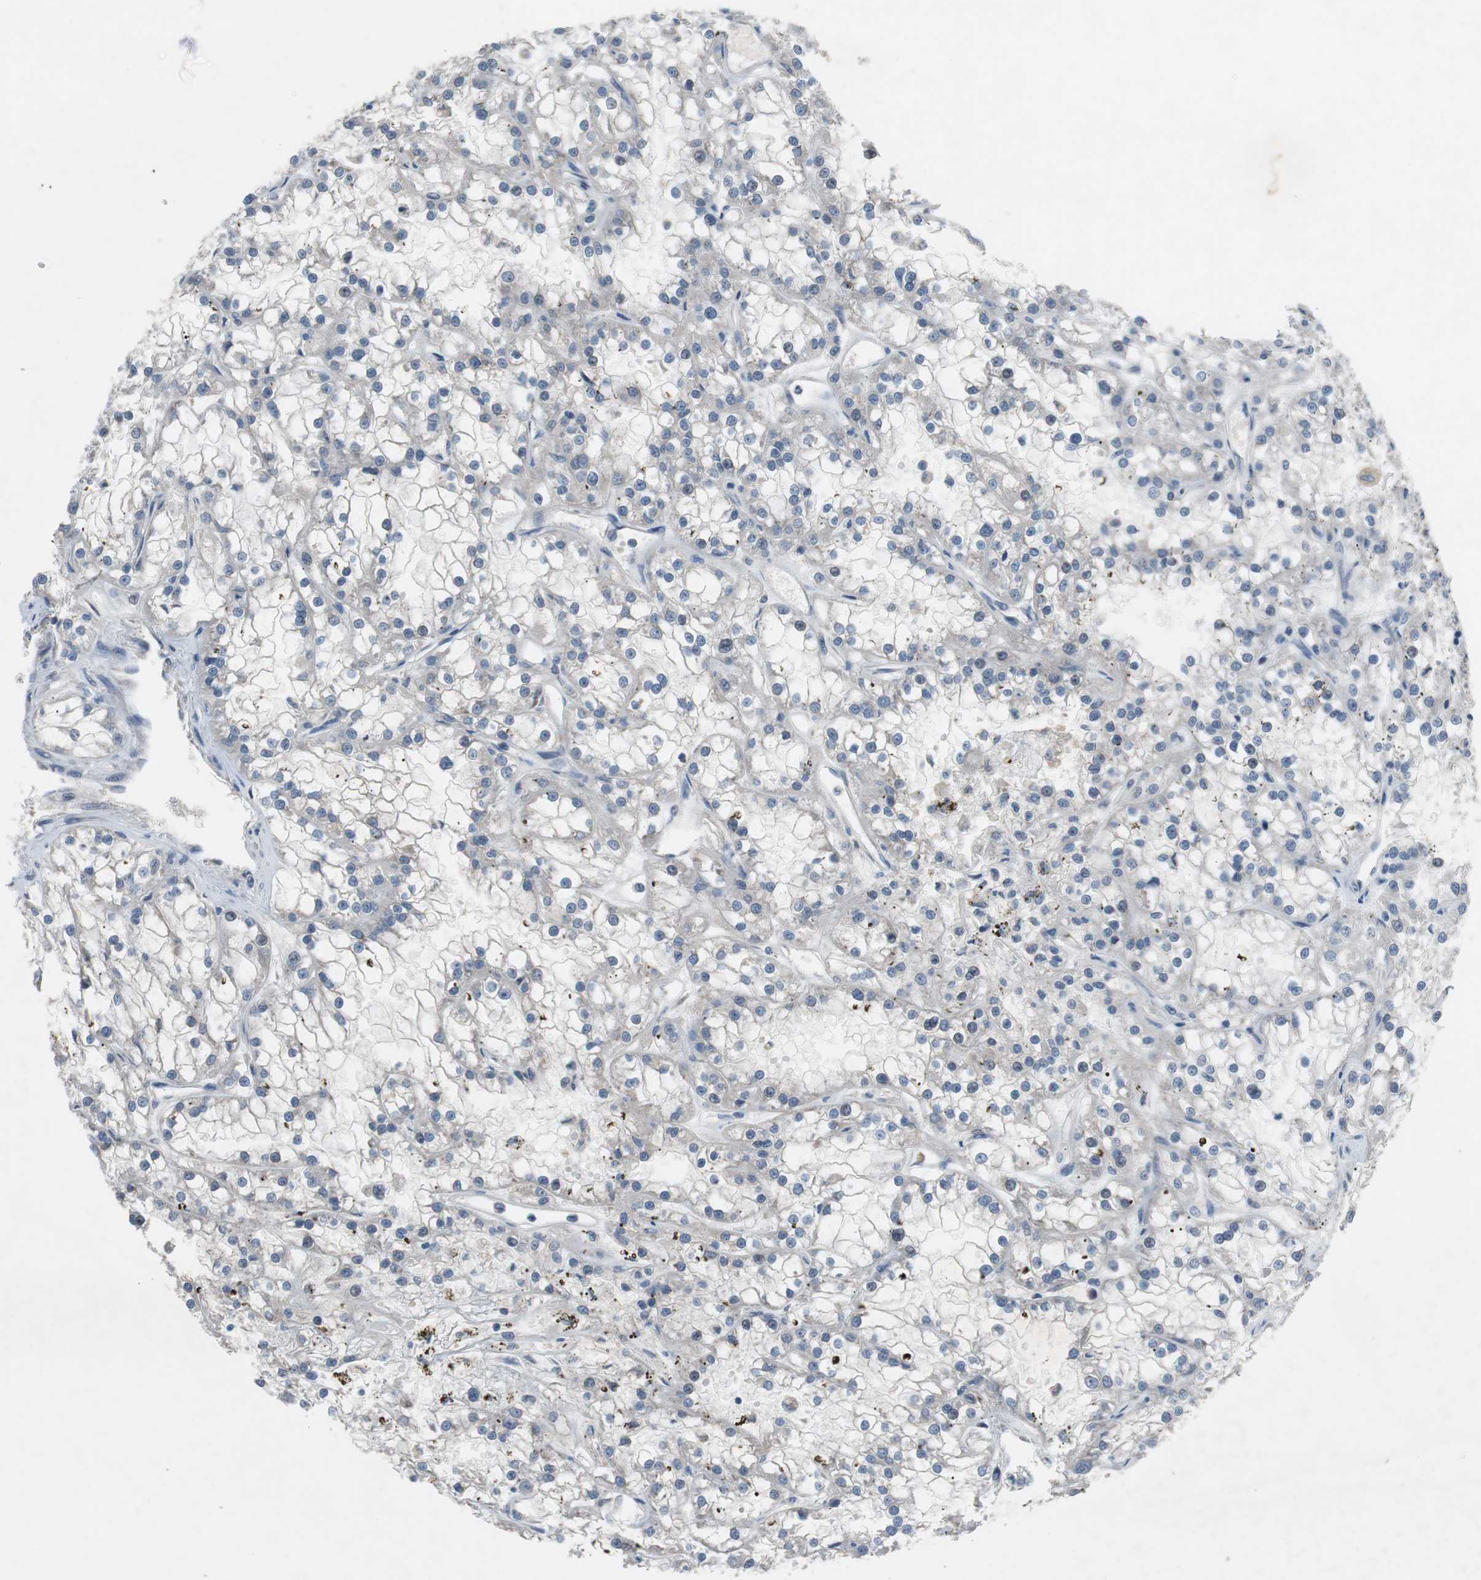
{"staining": {"intensity": "negative", "quantity": "none", "location": "none"}, "tissue": "renal cancer", "cell_type": "Tumor cells", "image_type": "cancer", "snomed": [{"axis": "morphology", "description": "Adenocarcinoma, NOS"}, {"axis": "topography", "description": "Kidney"}], "caption": "Immunohistochemistry (IHC) photomicrograph of renal adenocarcinoma stained for a protein (brown), which demonstrates no positivity in tumor cells. The staining was performed using DAB to visualize the protein expression in brown, while the nuclei were stained in blue with hematoxylin (Magnification: 20x).", "gene": "TACR3", "patient": {"sex": "female", "age": 52}}